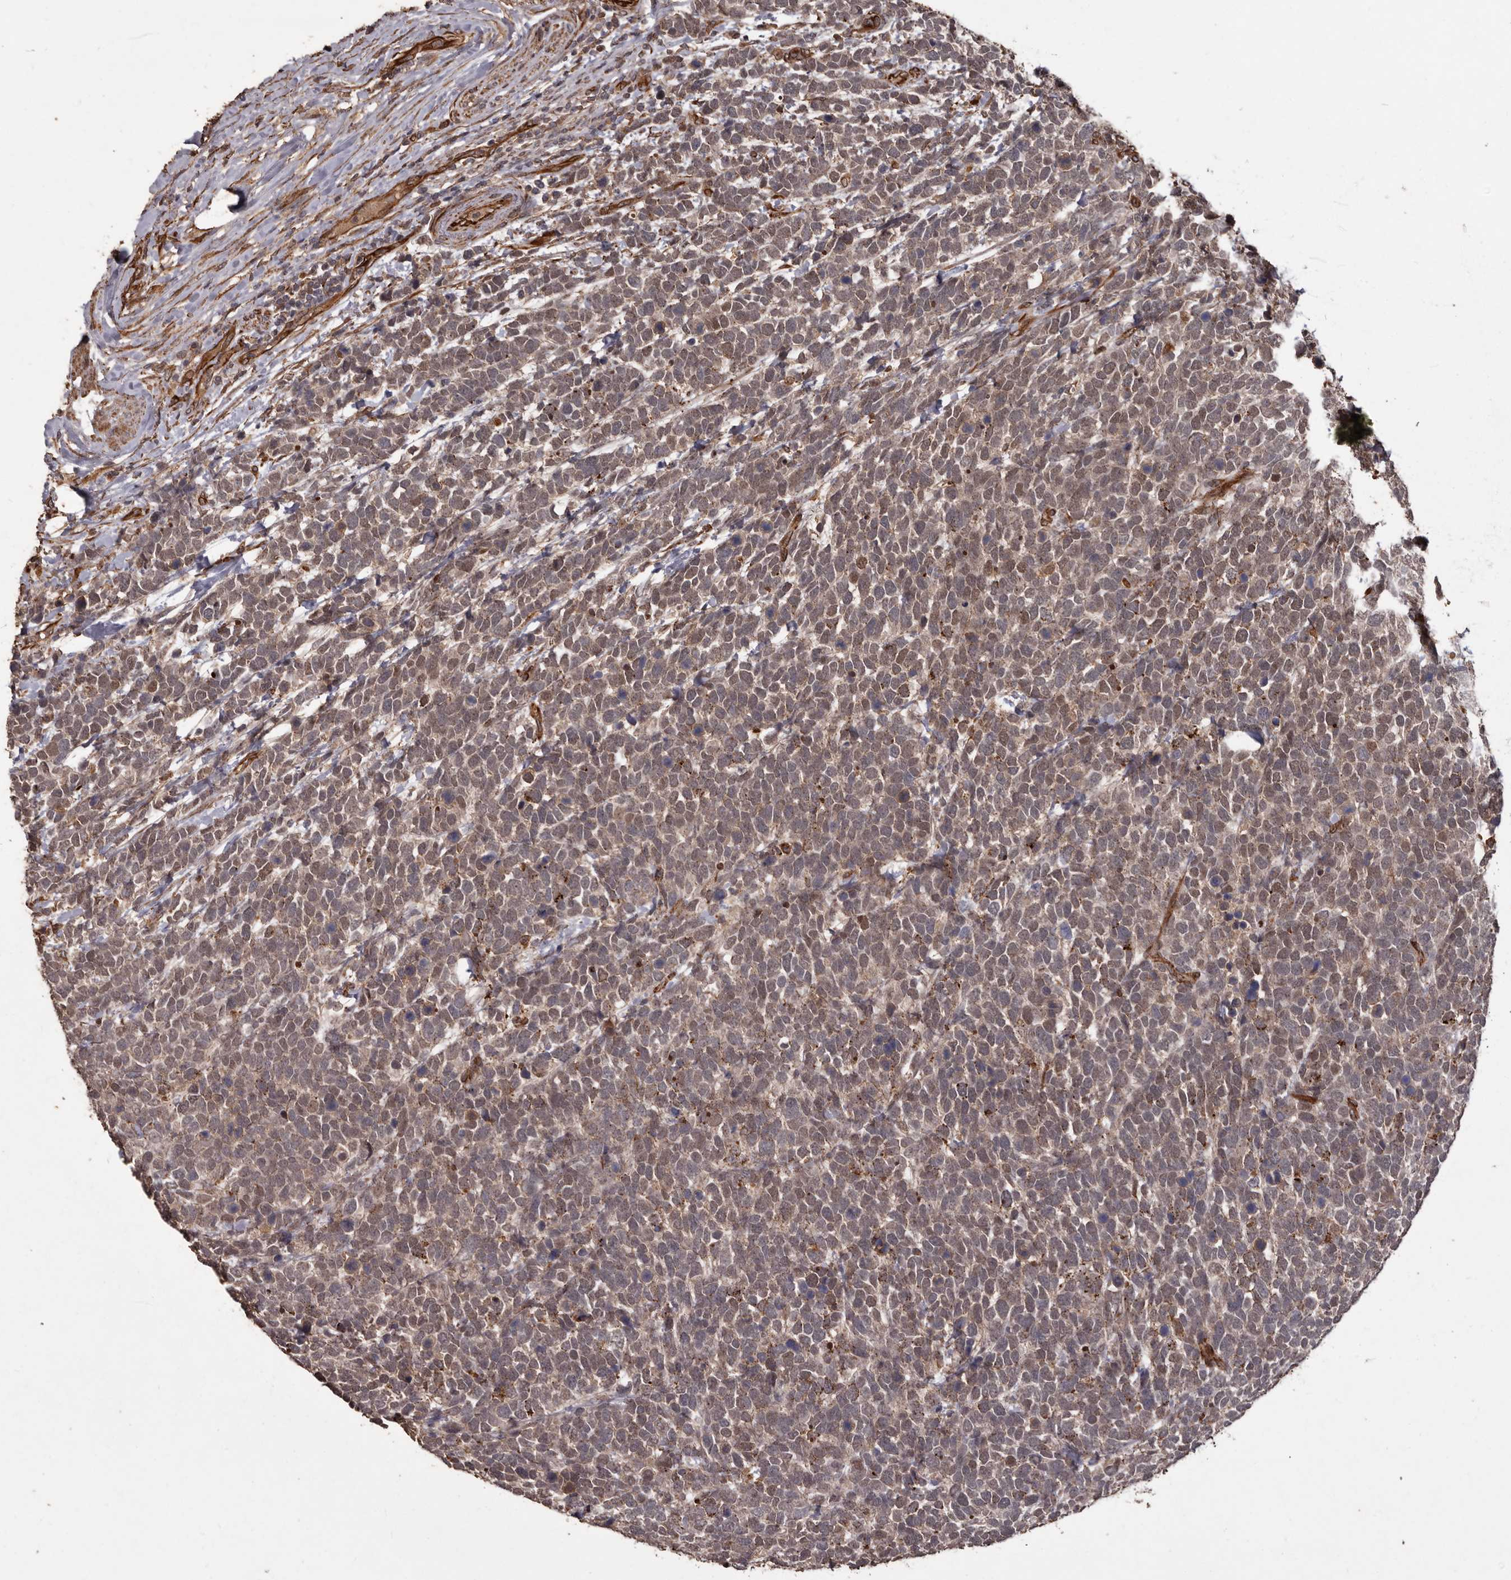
{"staining": {"intensity": "weak", "quantity": ">75%", "location": "cytoplasmic/membranous"}, "tissue": "urothelial cancer", "cell_type": "Tumor cells", "image_type": "cancer", "snomed": [{"axis": "morphology", "description": "Urothelial carcinoma, High grade"}, {"axis": "topography", "description": "Urinary bladder"}], "caption": "High-power microscopy captured an immunohistochemistry photomicrograph of urothelial carcinoma (high-grade), revealing weak cytoplasmic/membranous positivity in about >75% of tumor cells. (brown staining indicates protein expression, while blue staining denotes nuclei).", "gene": "BRAT1", "patient": {"sex": "female", "age": 82}}